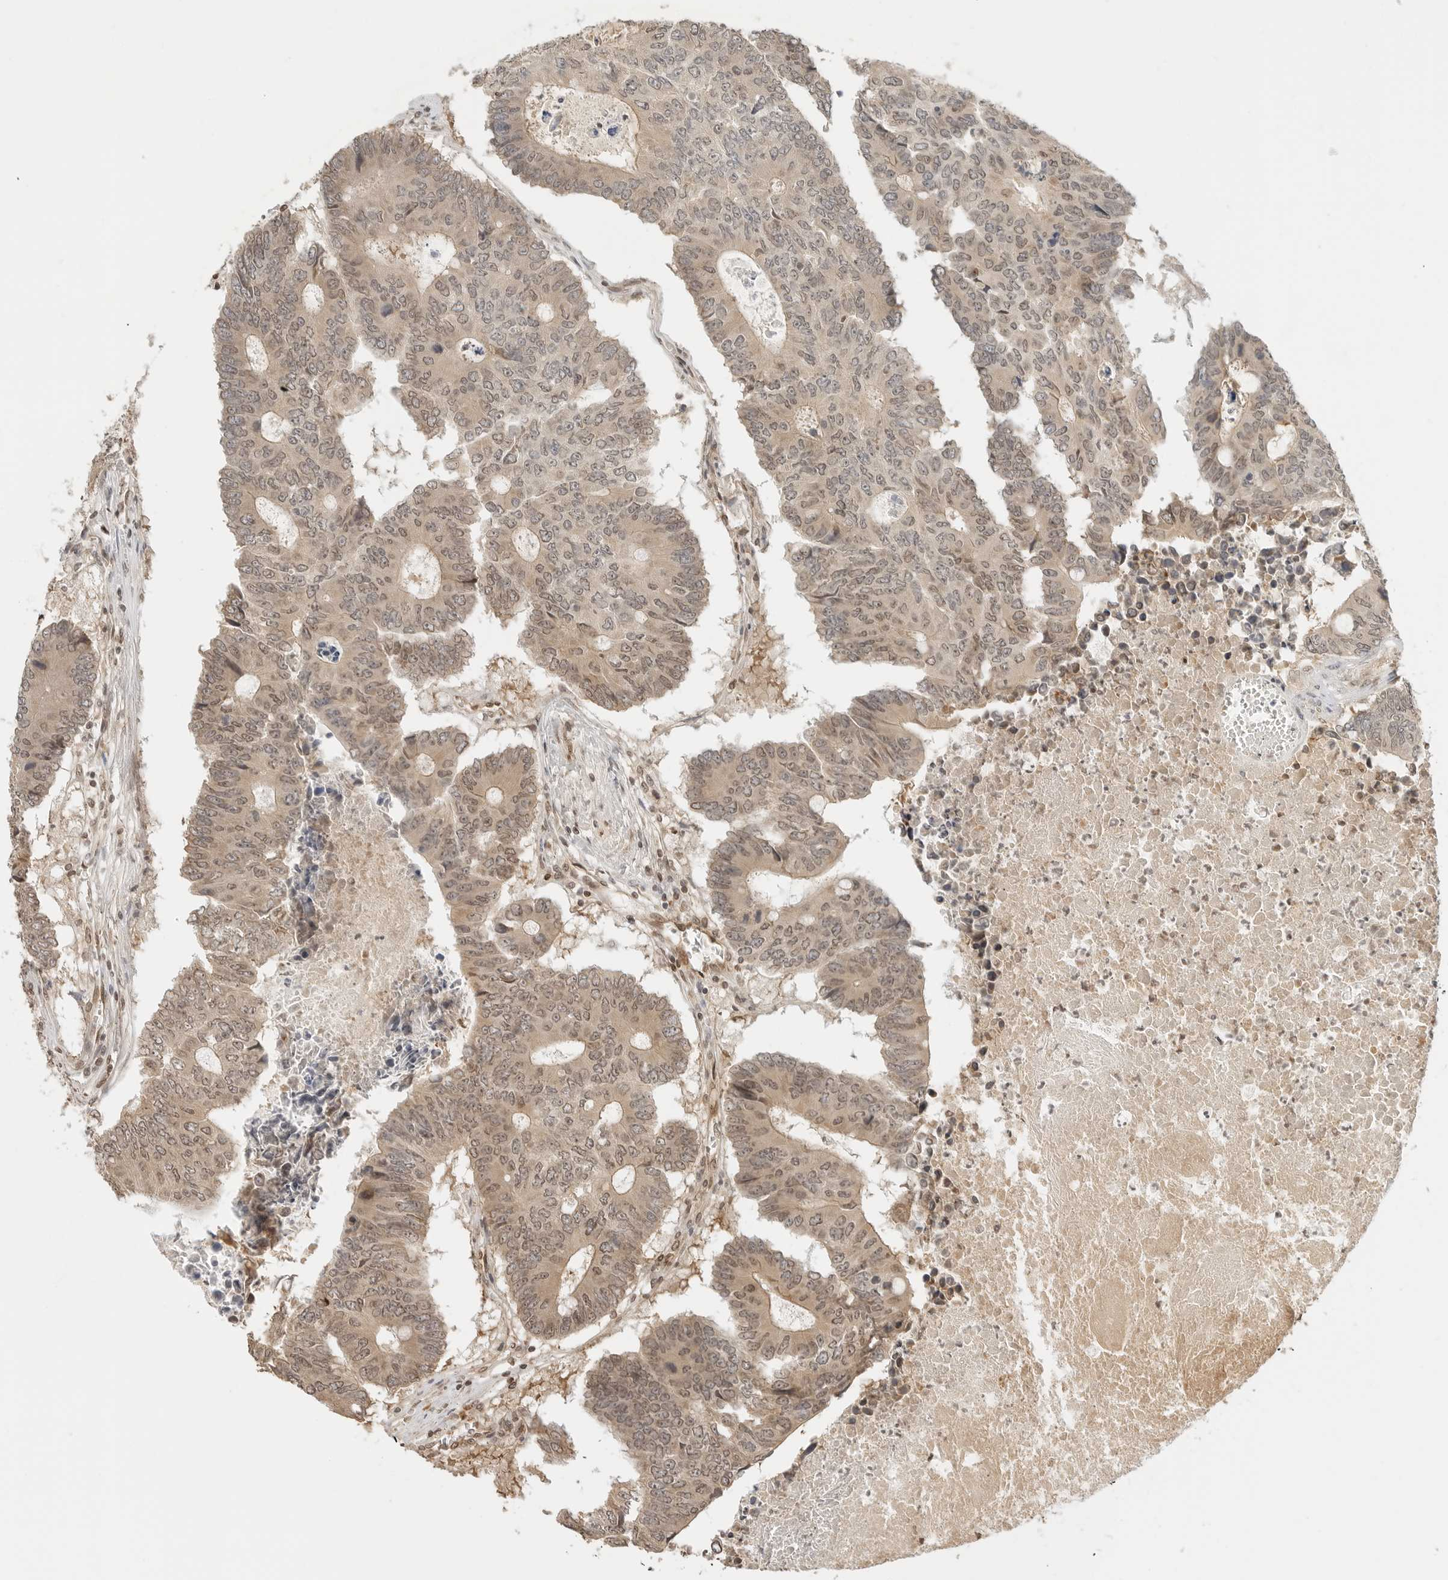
{"staining": {"intensity": "moderate", "quantity": "25%-75%", "location": "cytoplasmic/membranous,nuclear"}, "tissue": "colorectal cancer", "cell_type": "Tumor cells", "image_type": "cancer", "snomed": [{"axis": "morphology", "description": "Adenocarcinoma, NOS"}, {"axis": "topography", "description": "Colon"}], "caption": "Adenocarcinoma (colorectal) stained with IHC exhibits moderate cytoplasmic/membranous and nuclear positivity in approximately 25%-75% of tumor cells.", "gene": "POLH", "patient": {"sex": "male", "age": 87}}